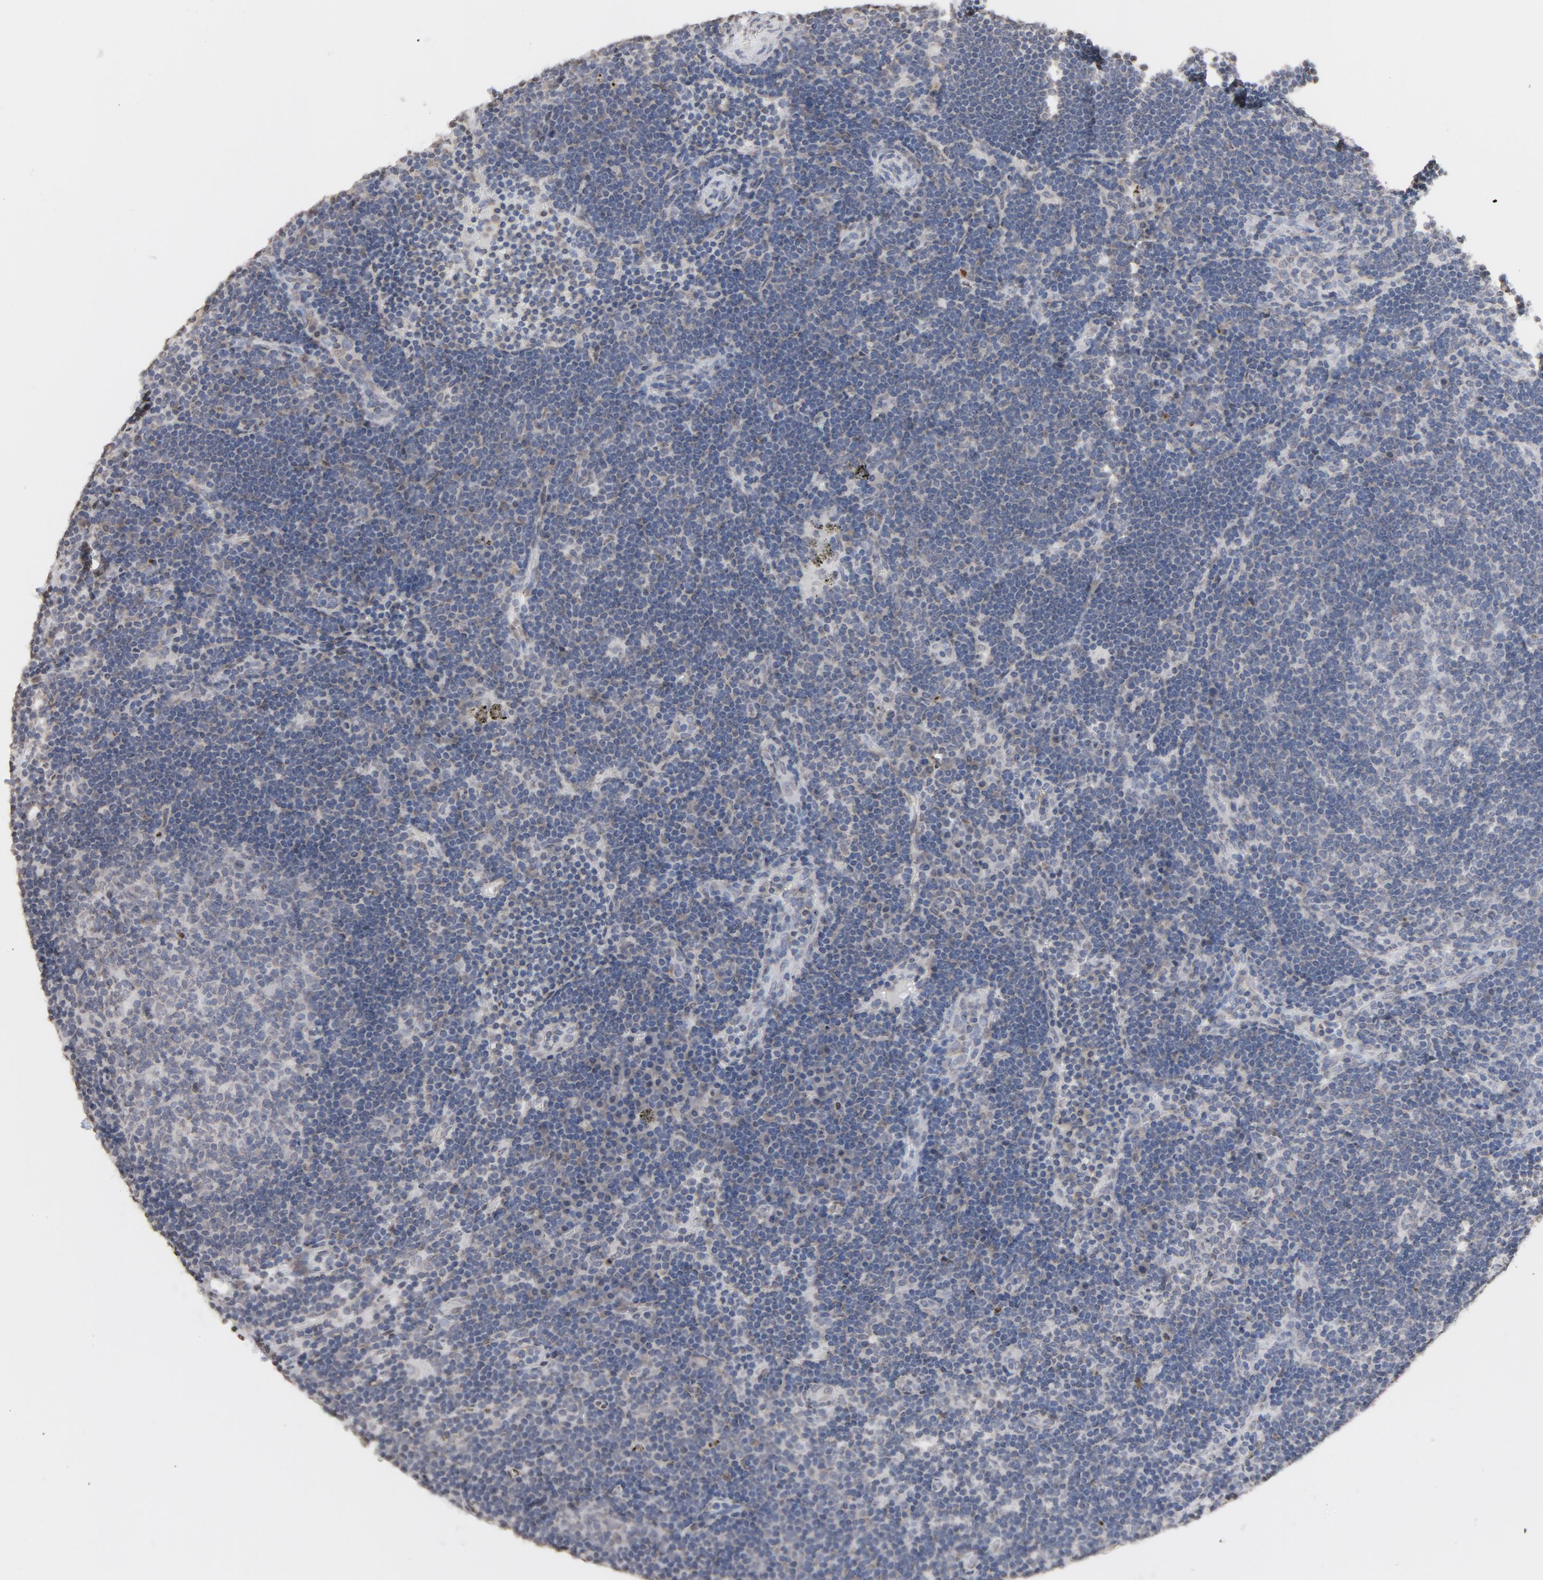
{"staining": {"intensity": "moderate", "quantity": ">75%", "location": "nuclear"}, "tissue": "lymph node", "cell_type": "Non-germinal center cells", "image_type": "normal", "snomed": [{"axis": "morphology", "description": "Normal tissue, NOS"}, {"axis": "morphology", "description": "Squamous cell carcinoma, metastatic, NOS"}, {"axis": "topography", "description": "Lymph node"}], "caption": "This photomicrograph reveals IHC staining of unremarkable human lymph node, with medium moderate nuclear positivity in about >75% of non-germinal center cells.", "gene": "H2AC12", "patient": {"sex": "female", "age": 53}}